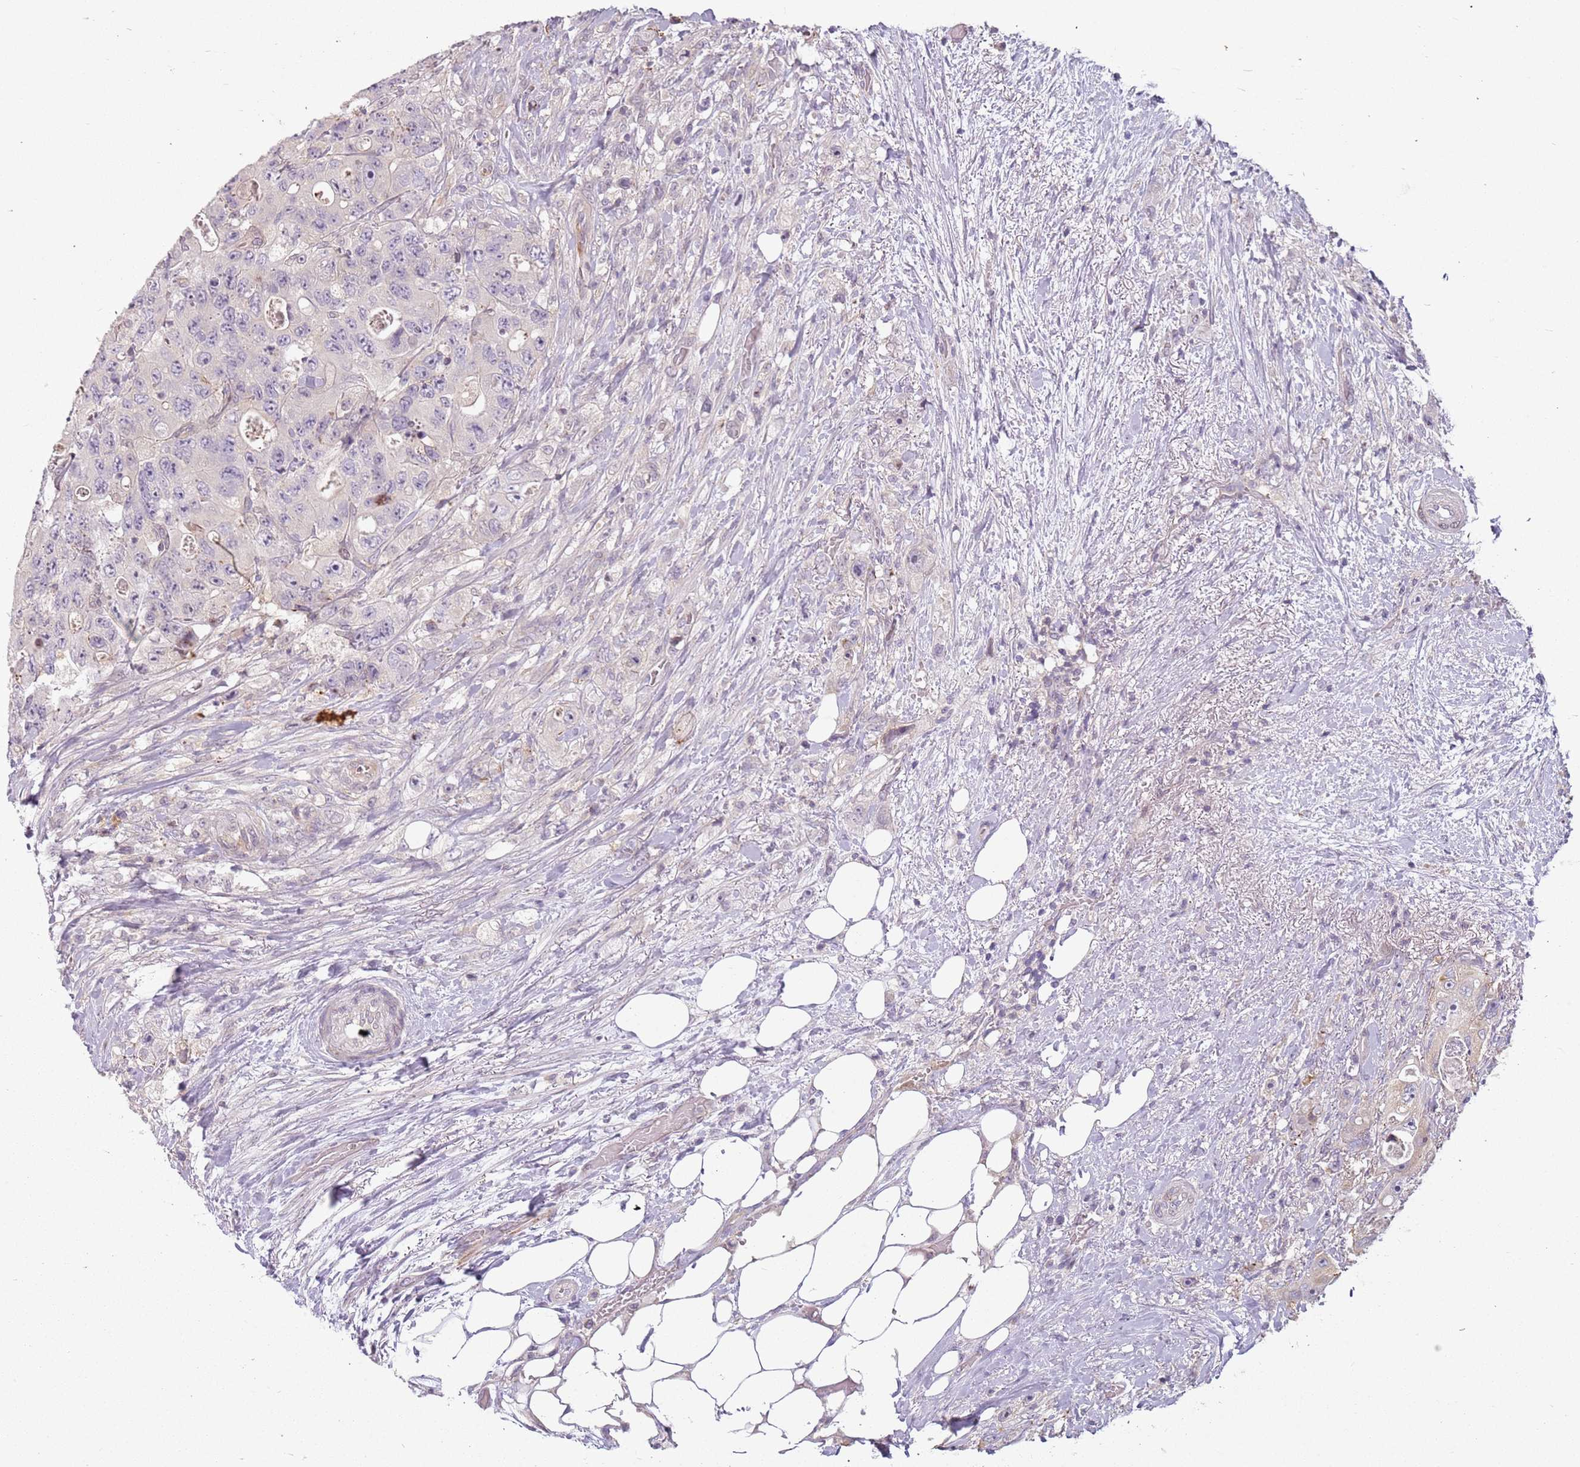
{"staining": {"intensity": "negative", "quantity": "none", "location": "none"}, "tissue": "colorectal cancer", "cell_type": "Tumor cells", "image_type": "cancer", "snomed": [{"axis": "morphology", "description": "Adenocarcinoma, NOS"}, {"axis": "topography", "description": "Colon"}], "caption": "An IHC photomicrograph of colorectal cancer is shown. There is no staining in tumor cells of colorectal cancer.", "gene": "DEFB116", "patient": {"sex": "female", "age": 46}}